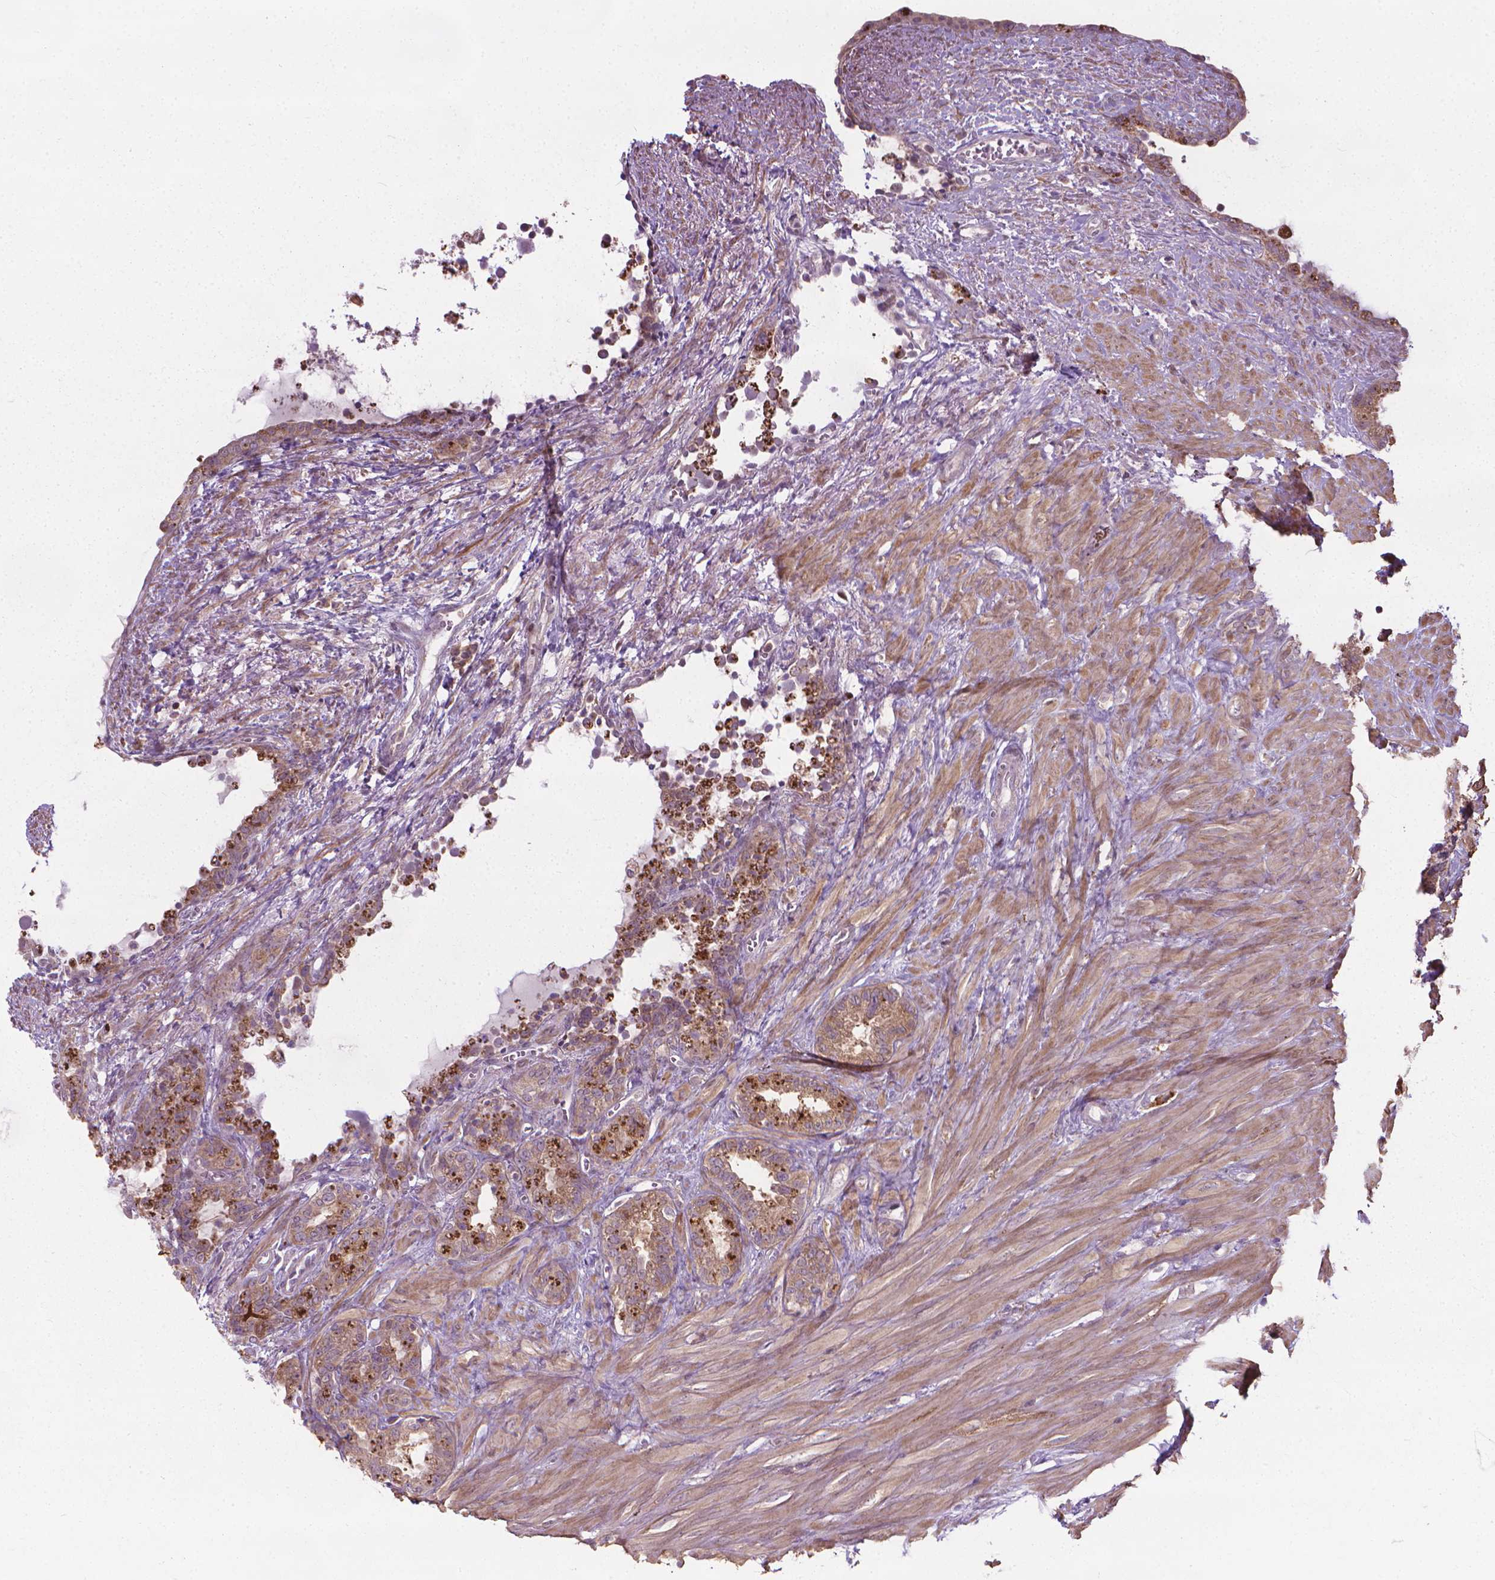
{"staining": {"intensity": "moderate", "quantity": ">75%", "location": "cytoplasmic/membranous"}, "tissue": "seminal vesicle", "cell_type": "Glandular cells", "image_type": "normal", "snomed": [{"axis": "morphology", "description": "Normal tissue, NOS"}, {"axis": "morphology", "description": "Urothelial carcinoma, NOS"}, {"axis": "topography", "description": "Urinary bladder"}, {"axis": "topography", "description": "Seminal veicle"}], "caption": "A micrograph of seminal vesicle stained for a protein demonstrates moderate cytoplasmic/membranous brown staining in glandular cells. The staining was performed using DAB (3,3'-diaminobenzidine) to visualize the protein expression in brown, while the nuclei were stained in blue with hematoxylin (Magnification: 20x).", "gene": "PRAG1", "patient": {"sex": "male", "age": 76}}